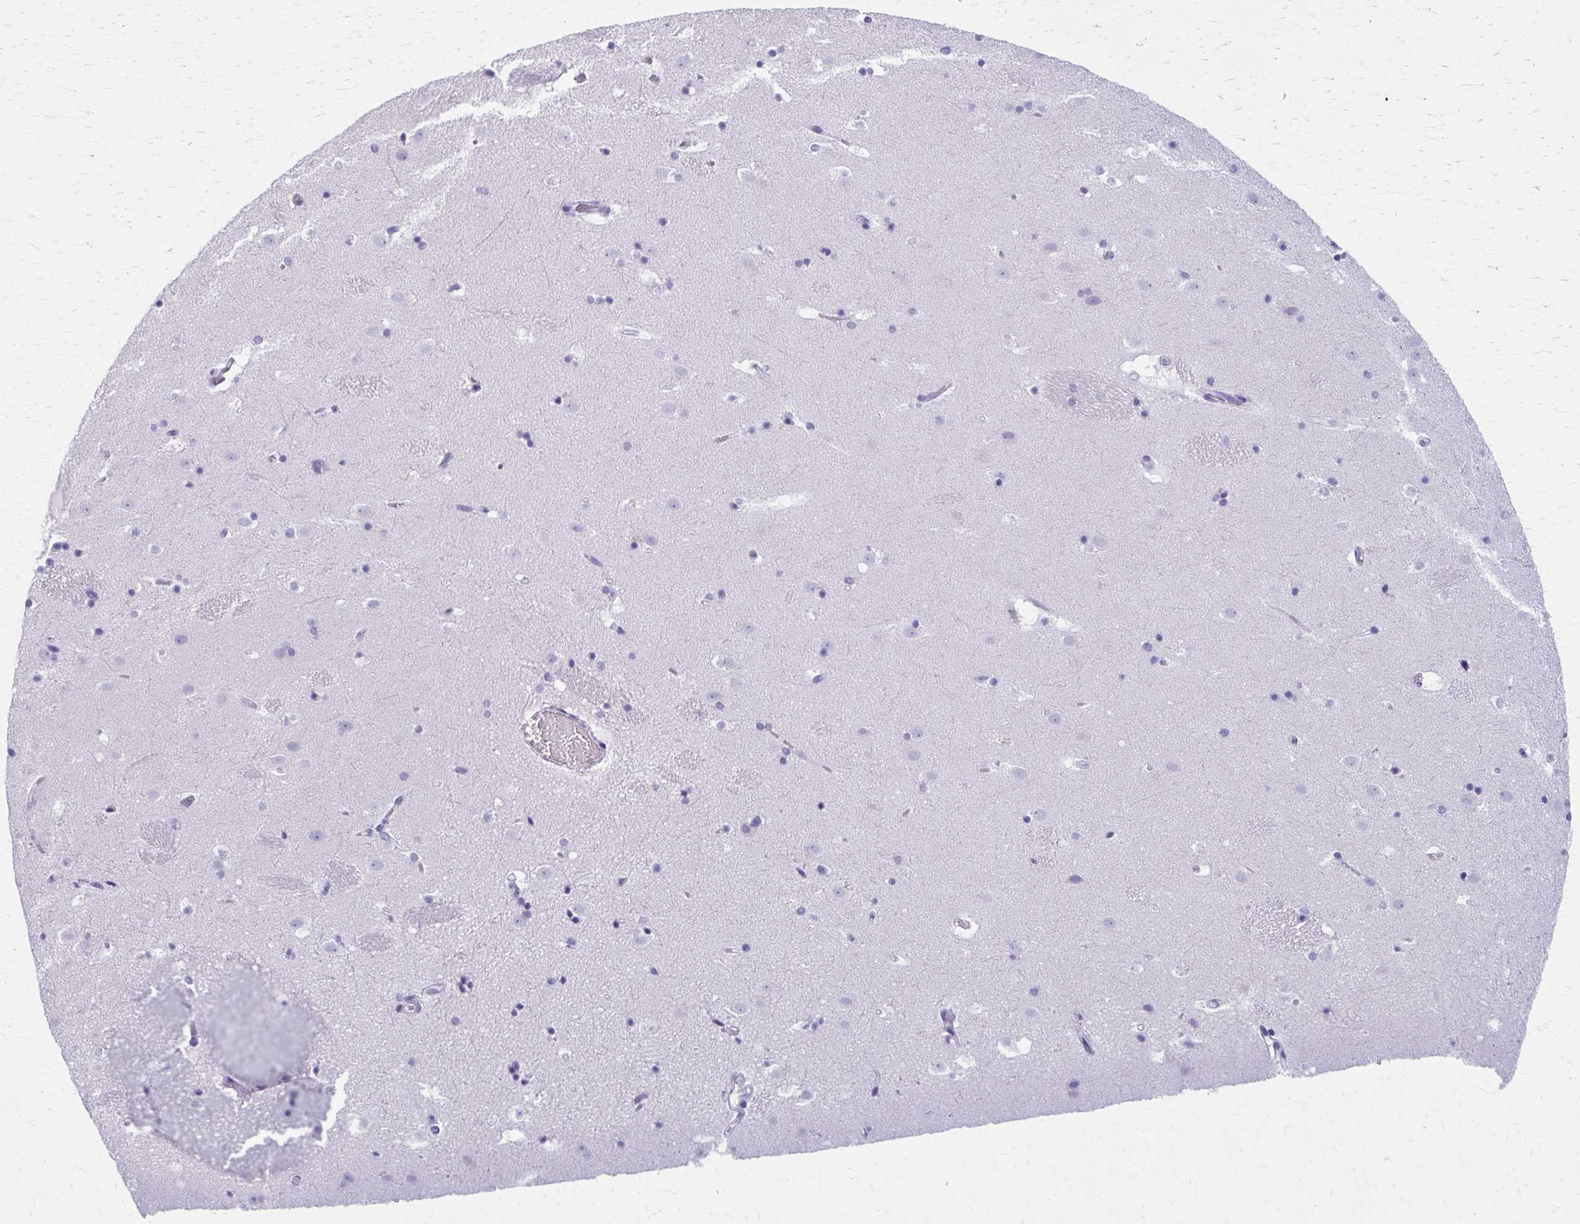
{"staining": {"intensity": "negative", "quantity": "none", "location": "none"}, "tissue": "caudate", "cell_type": "Glial cells", "image_type": "normal", "snomed": [{"axis": "morphology", "description": "Normal tissue, NOS"}, {"axis": "topography", "description": "Lateral ventricle wall"}], "caption": "This is an IHC micrograph of unremarkable human caudate. There is no positivity in glial cells.", "gene": "MPLKIP", "patient": {"sex": "male", "age": 37}}